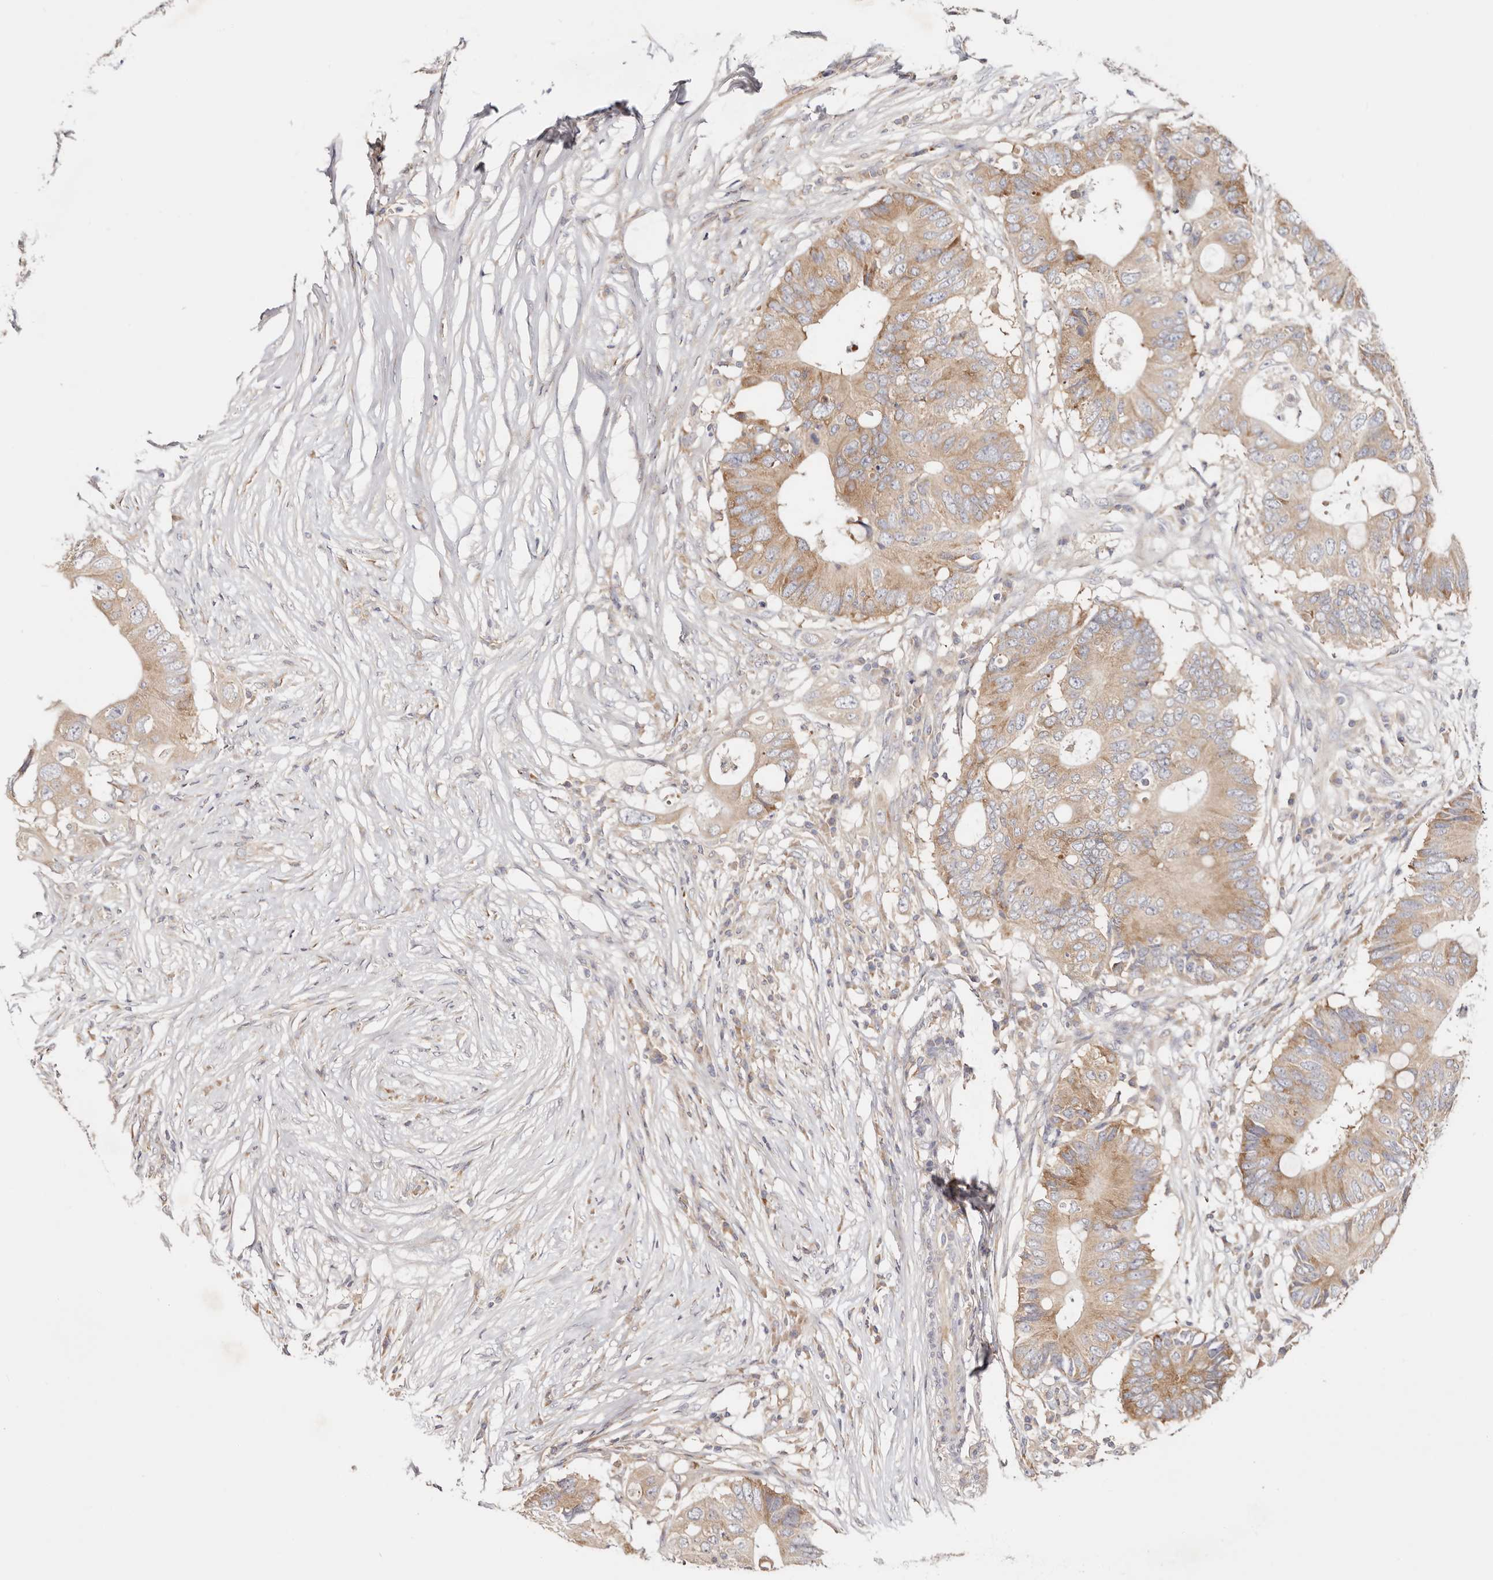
{"staining": {"intensity": "moderate", "quantity": ">75%", "location": "cytoplasmic/membranous"}, "tissue": "colorectal cancer", "cell_type": "Tumor cells", "image_type": "cancer", "snomed": [{"axis": "morphology", "description": "Adenocarcinoma, NOS"}, {"axis": "topography", "description": "Colon"}], "caption": "IHC photomicrograph of neoplastic tissue: colorectal cancer (adenocarcinoma) stained using IHC shows medium levels of moderate protein expression localized specifically in the cytoplasmic/membranous of tumor cells, appearing as a cytoplasmic/membranous brown color.", "gene": "GNA13", "patient": {"sex": "male", "age": 71}}